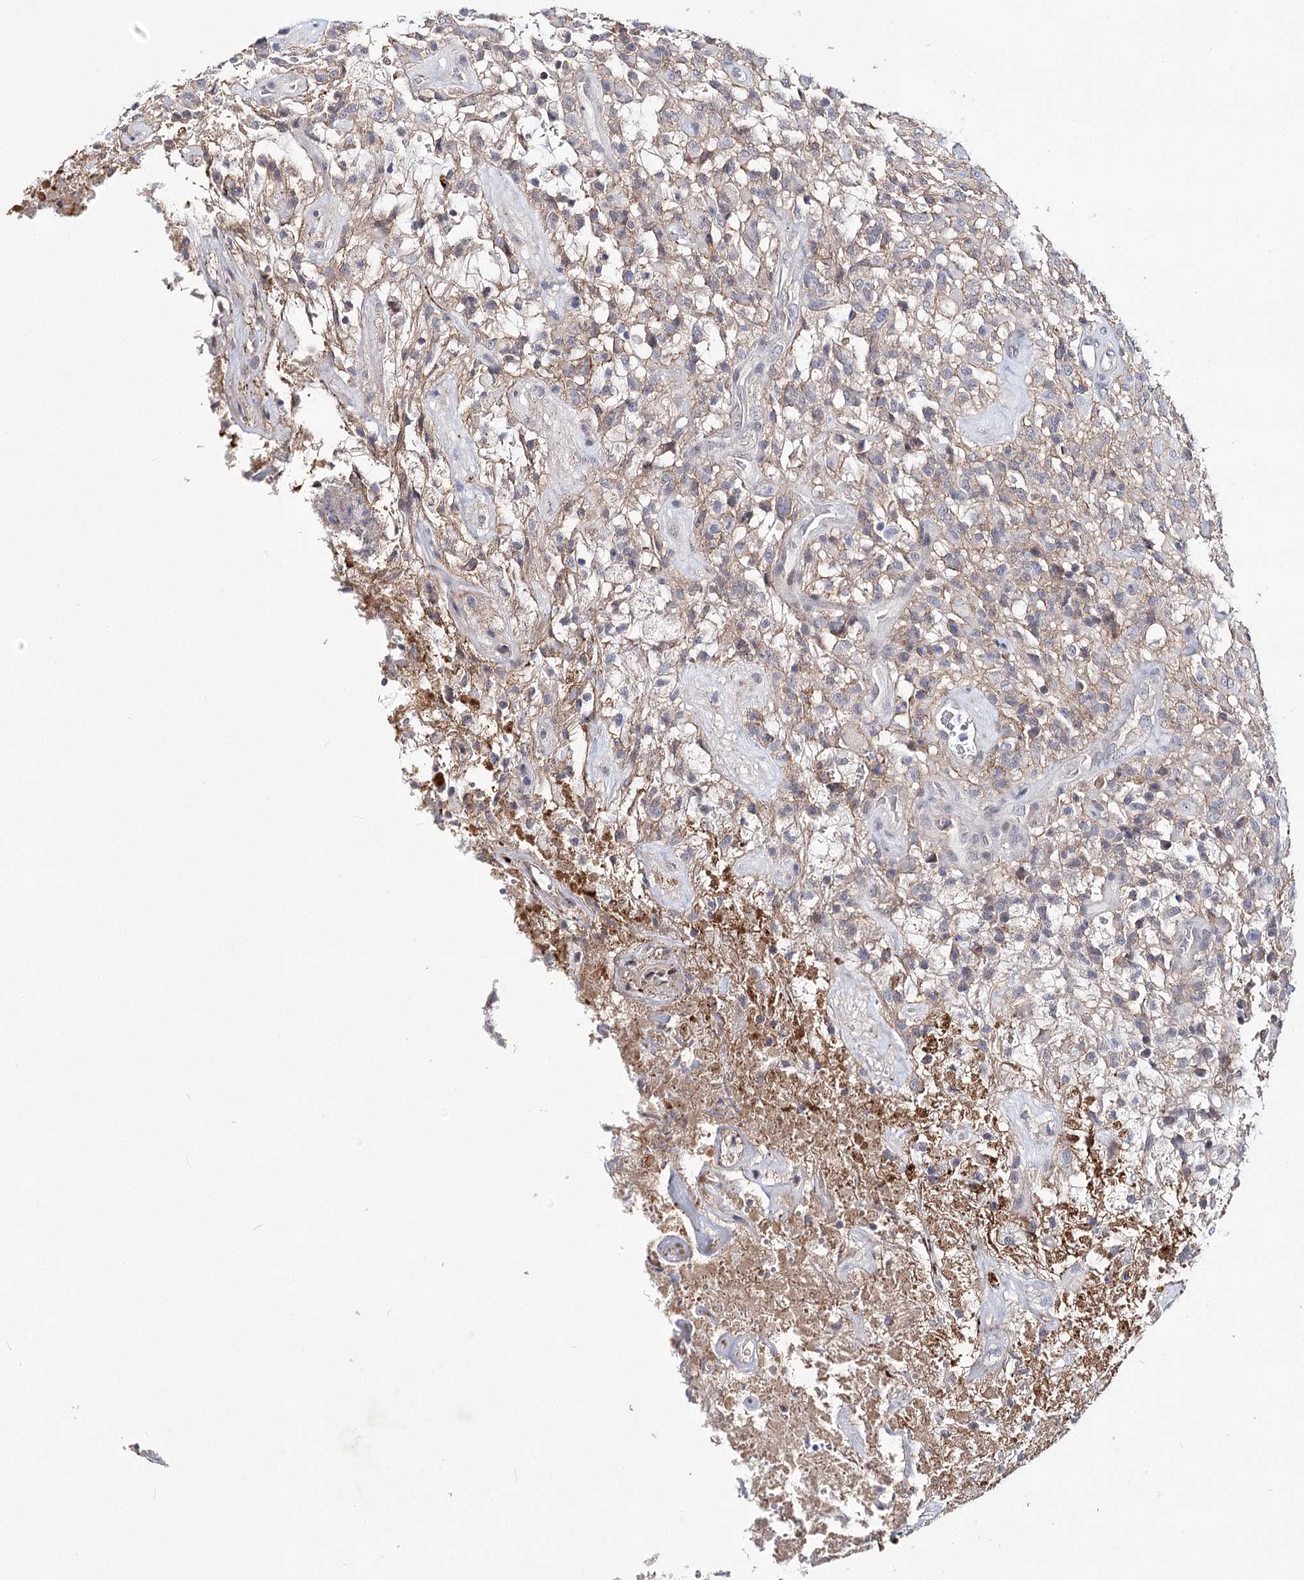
{"staining": {"intensity": "weak", "quantity": "<25%", "location": "cytoplasmic/membranous"}, "tissue": "glioma", "cell_type": "Tumor cells", "image_type": "cancer", "snomed": [{"axis": "morphology", "description": "Glioma, malignant, High grade"}, {"axis": "topography", "description": "Brain"}], "caption": "High magnification brightfield microscopy of glioma stained with DAB (3,3'-diaminobenzidine) (brown) and counterstained with hematoxylin (blue): tumor cells show no significant expression. (DAB (3,3'-diaminobenzidine) immunohistochemistry visualized using brightfield microscopy, high magnification).", "gene": "TMEM218", "patient": {"sex": "female", "age": 57}}